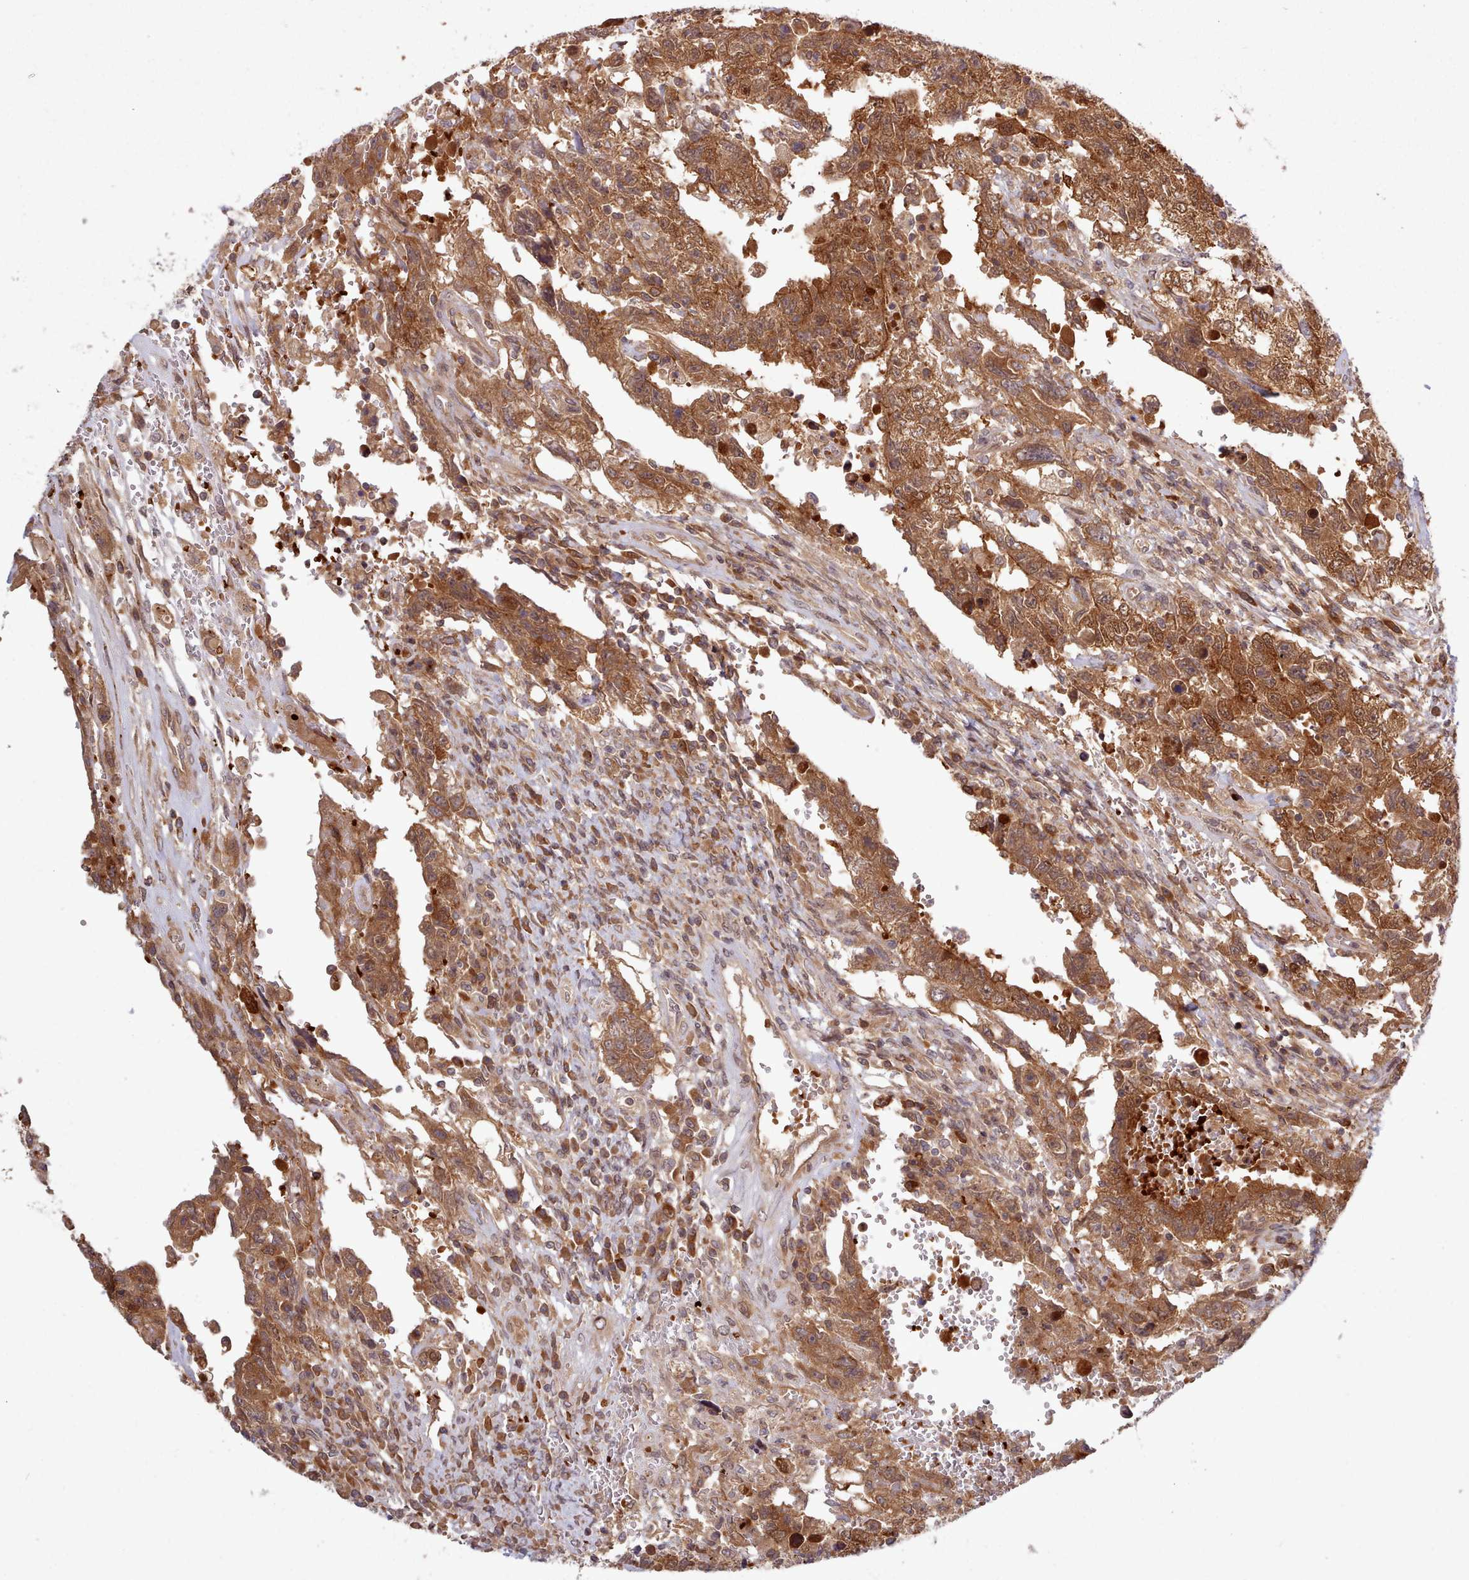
{"staining": {"intensity": "strong", "quantity": ">75%", "location": "cytoplasmic/membranous,nuclear"}, "tissue": "testis cancer", "cell_type": "Tumor cells", "image_type": "cancer", "snomed": [{"axis": "morphology", "description": "Carcinoma, Embryonal, NOS"}, {"axis": "topography", "description": "Testis"}], "caption": "Testis cancer stained with a brown dye reveals strong cytoplasmic/membranous and nuclear positive positivity in approximately >75% of tumor cells.", "gene": "UBE2G1", "patient": {"sex": "male", "age": 26}}